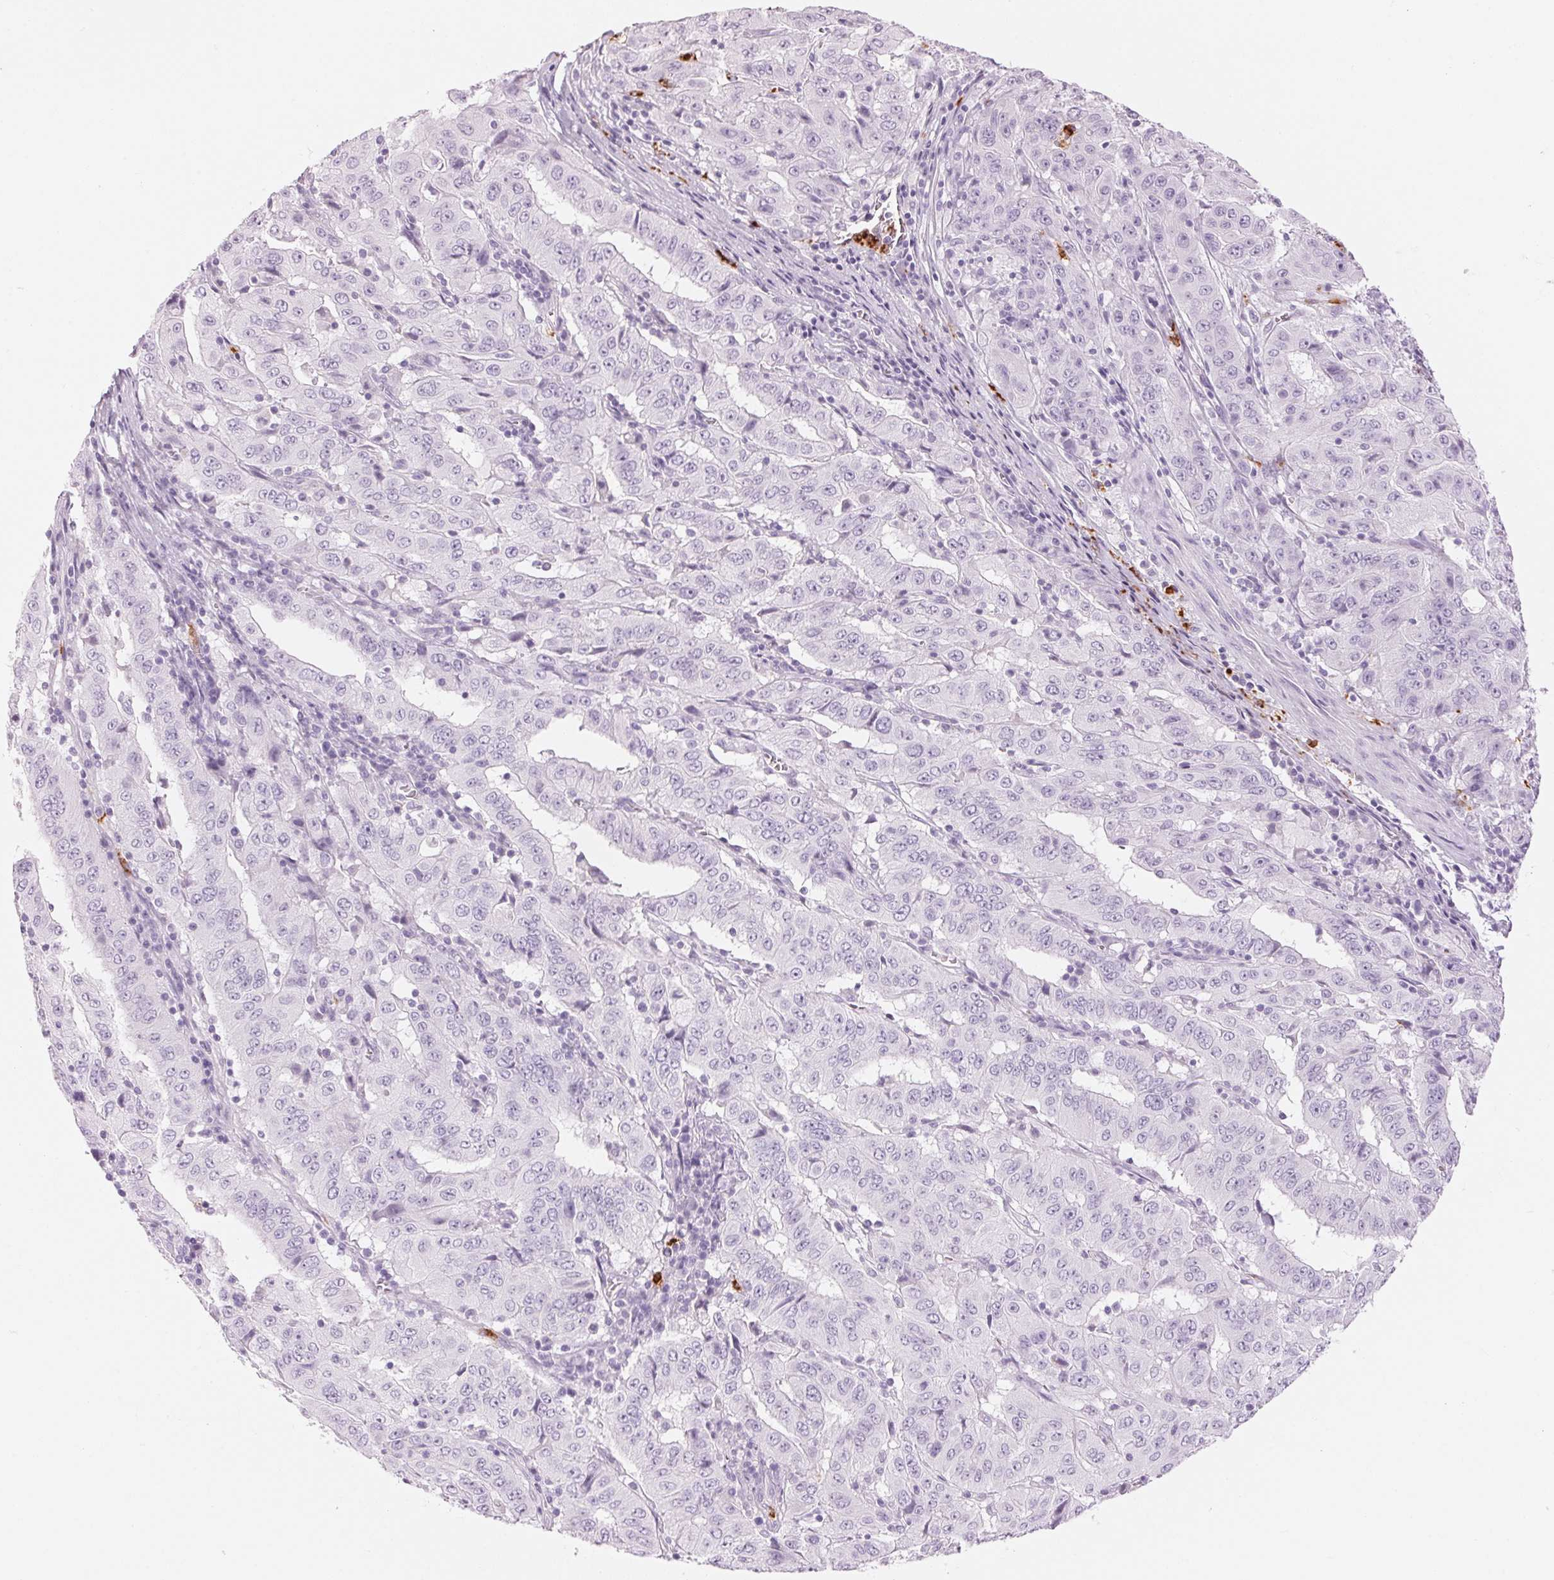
{"staining": {"intensity": "negative", "quantity": "none", "location": "none"}, "tissue": "pancreatic cancer", "cell_type": "Tumor cells", "image_type": "cancer", "snomed": [{"axis": "morphology", "description": "Adenocarcinoma, NOS"}, {"axis": "topography", "description": "Pancreas"}], "caption": "IHC photomicrograph of pancreatic adenocarcinoma stained for a protein (brown), which reveals no positivity in tumor cells. (DAB (3,3'-diaminobenzidine) immunohistochemistry with hematoxylin counter stain).", "gene": "KLK7", "patient": {"sex": "male", "age": 63}}